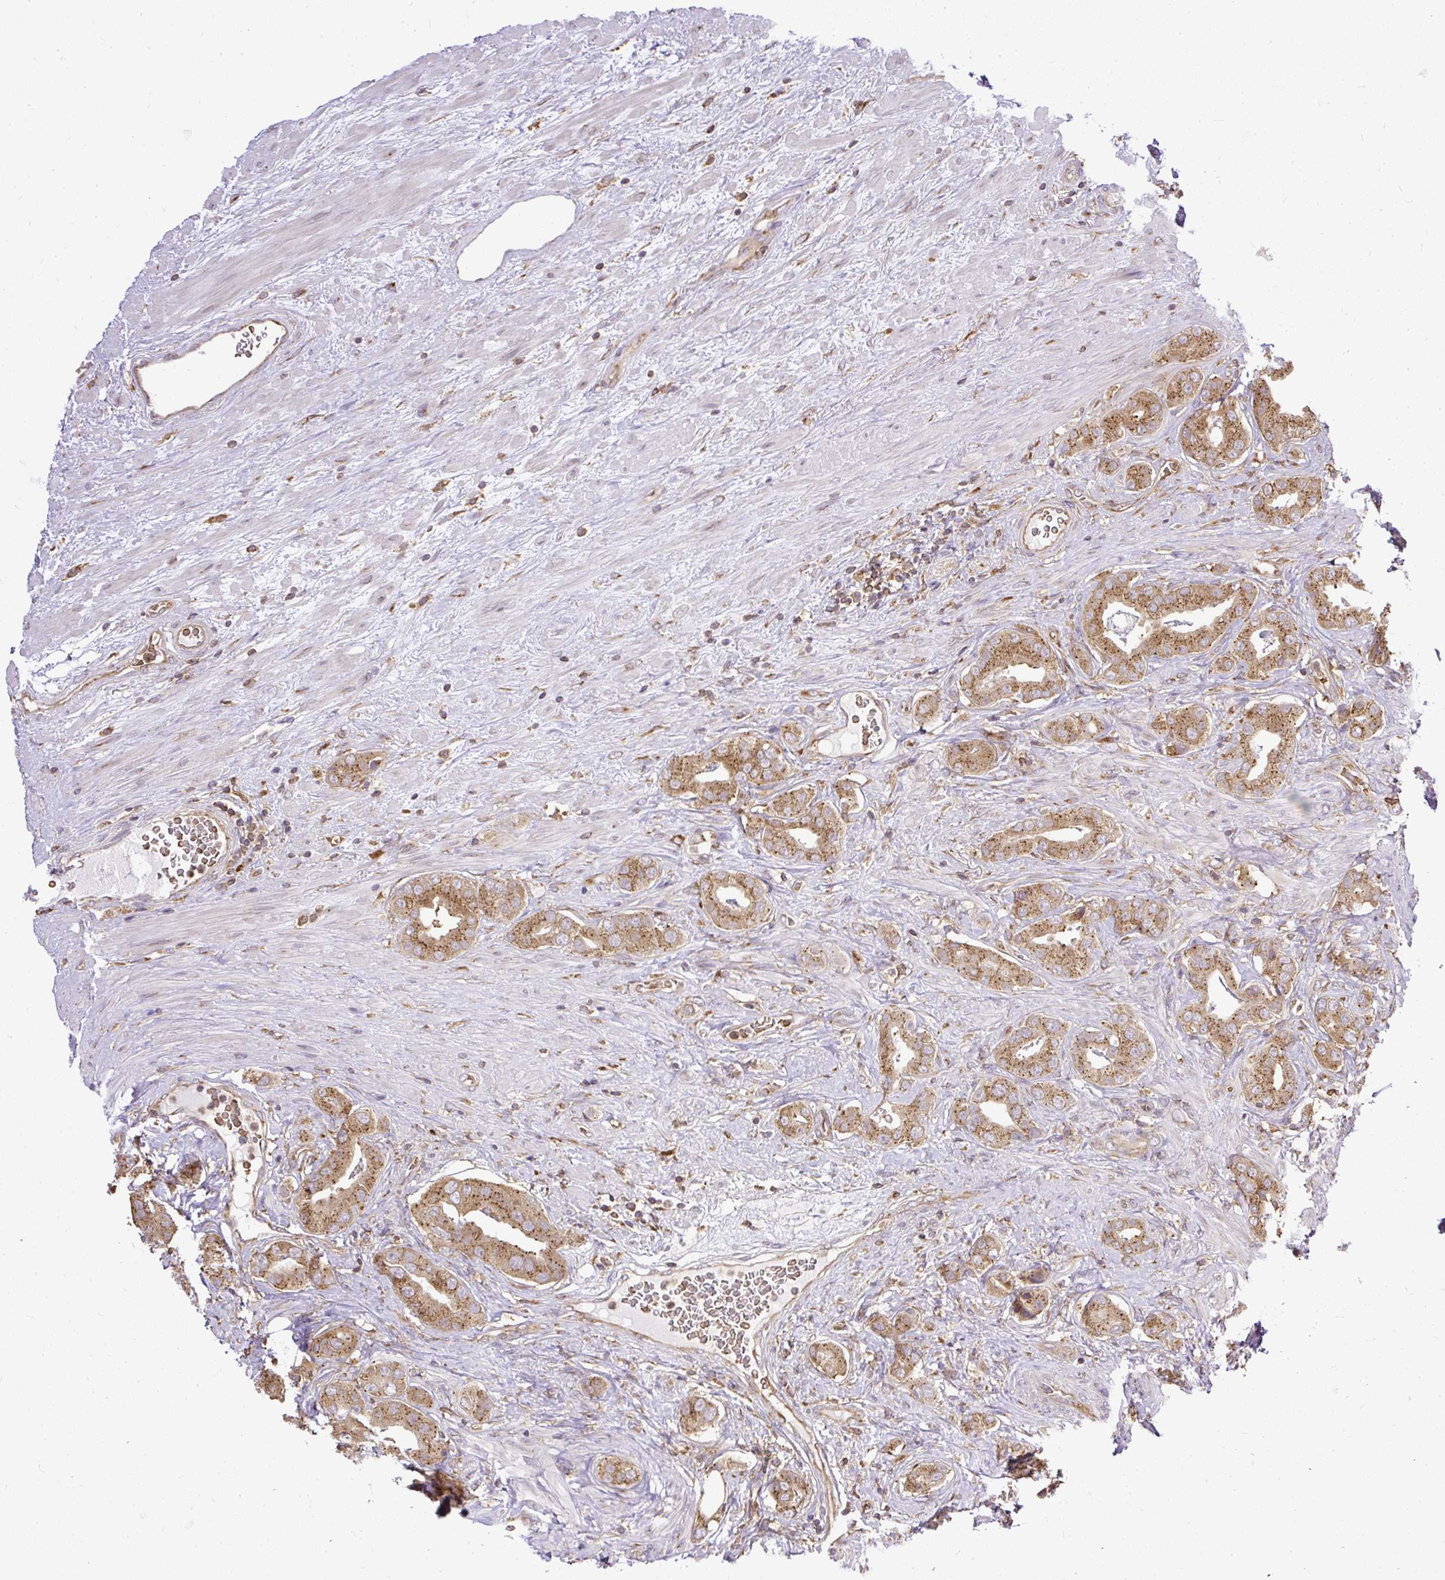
{"staining": {"intensity": "moderate", "quantity": ">75%", "location": "cytoplasmic/membranous"}, "tissue": "prostate cancer", "cell_type": "Tumor cells", "image_type": "cancer", "snomed": [{"axis": "morphology", "description": "Adenocarcinoma, High grade"}, {"axis": "topography", "description": "Prostate"}], "caption": "Immunohistochemical staining of prostate cancer shows medium levels of moderate cytoplasmic/membranous protein expression in about >75% of tumor cells. (brown staining indicates protein expression, while blue staining denotes nuclei).", "gene": "SMC4", "patient": {"sex": "male", "age": 63}}